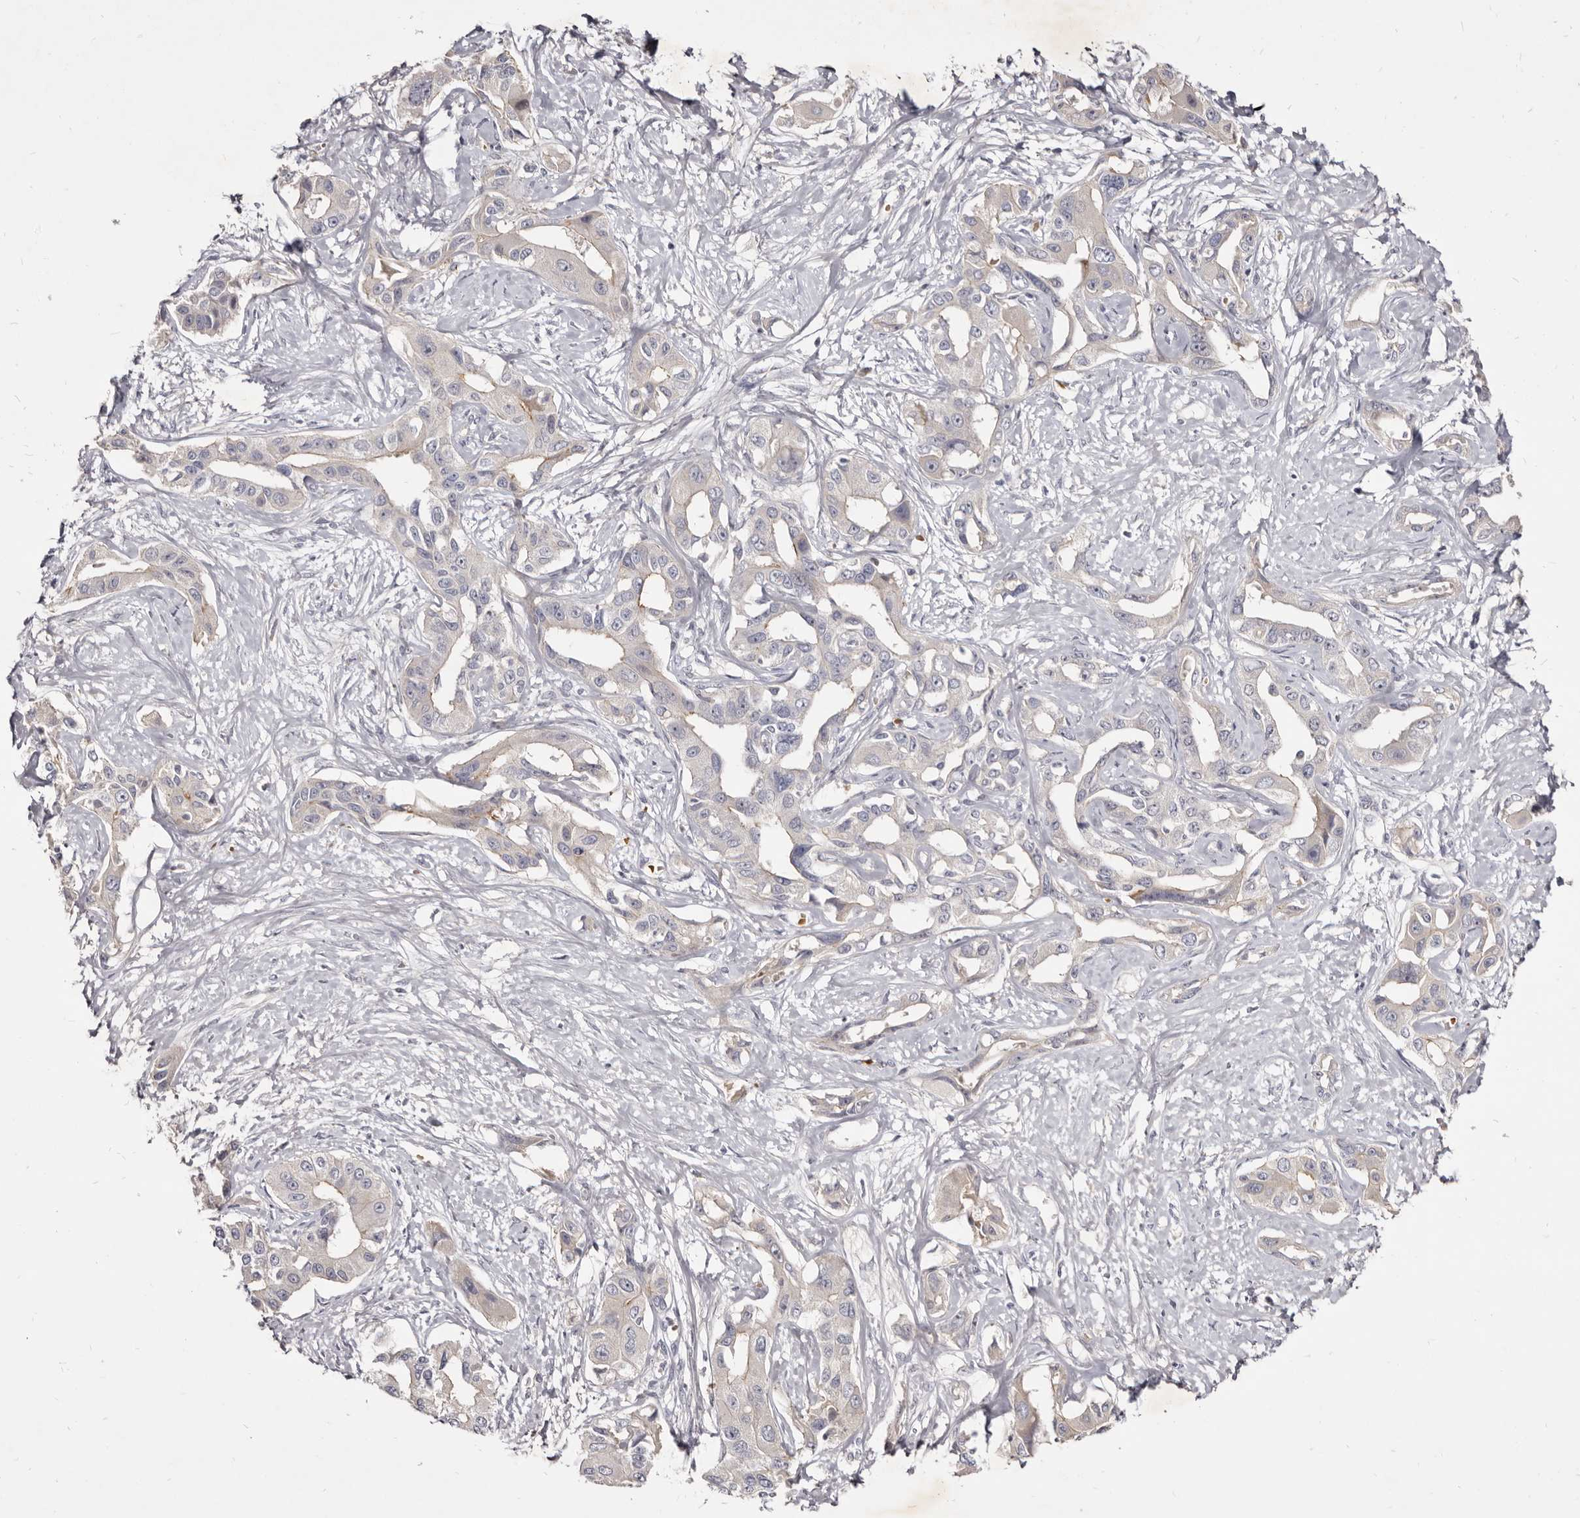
{"staining": {"intensity": "negative", "quantity": "none", "location": "none"}, "tissue": "liver cancer", "cell_type": "Tumor cells", "image_type": "cancer", "snomed": [{"axis": "morphology", "description": "Cholangiocarcinoma"}, {"axis": "topography", "description": "Liver"}], "caption": "Human liver cancer (cholangiocarcinoma) stained for a protein using immunohistochemistry demonstrates no expression in tumor cells.", "gene": "KIF2B", "patient": {"sex": "male", "age": 59}}